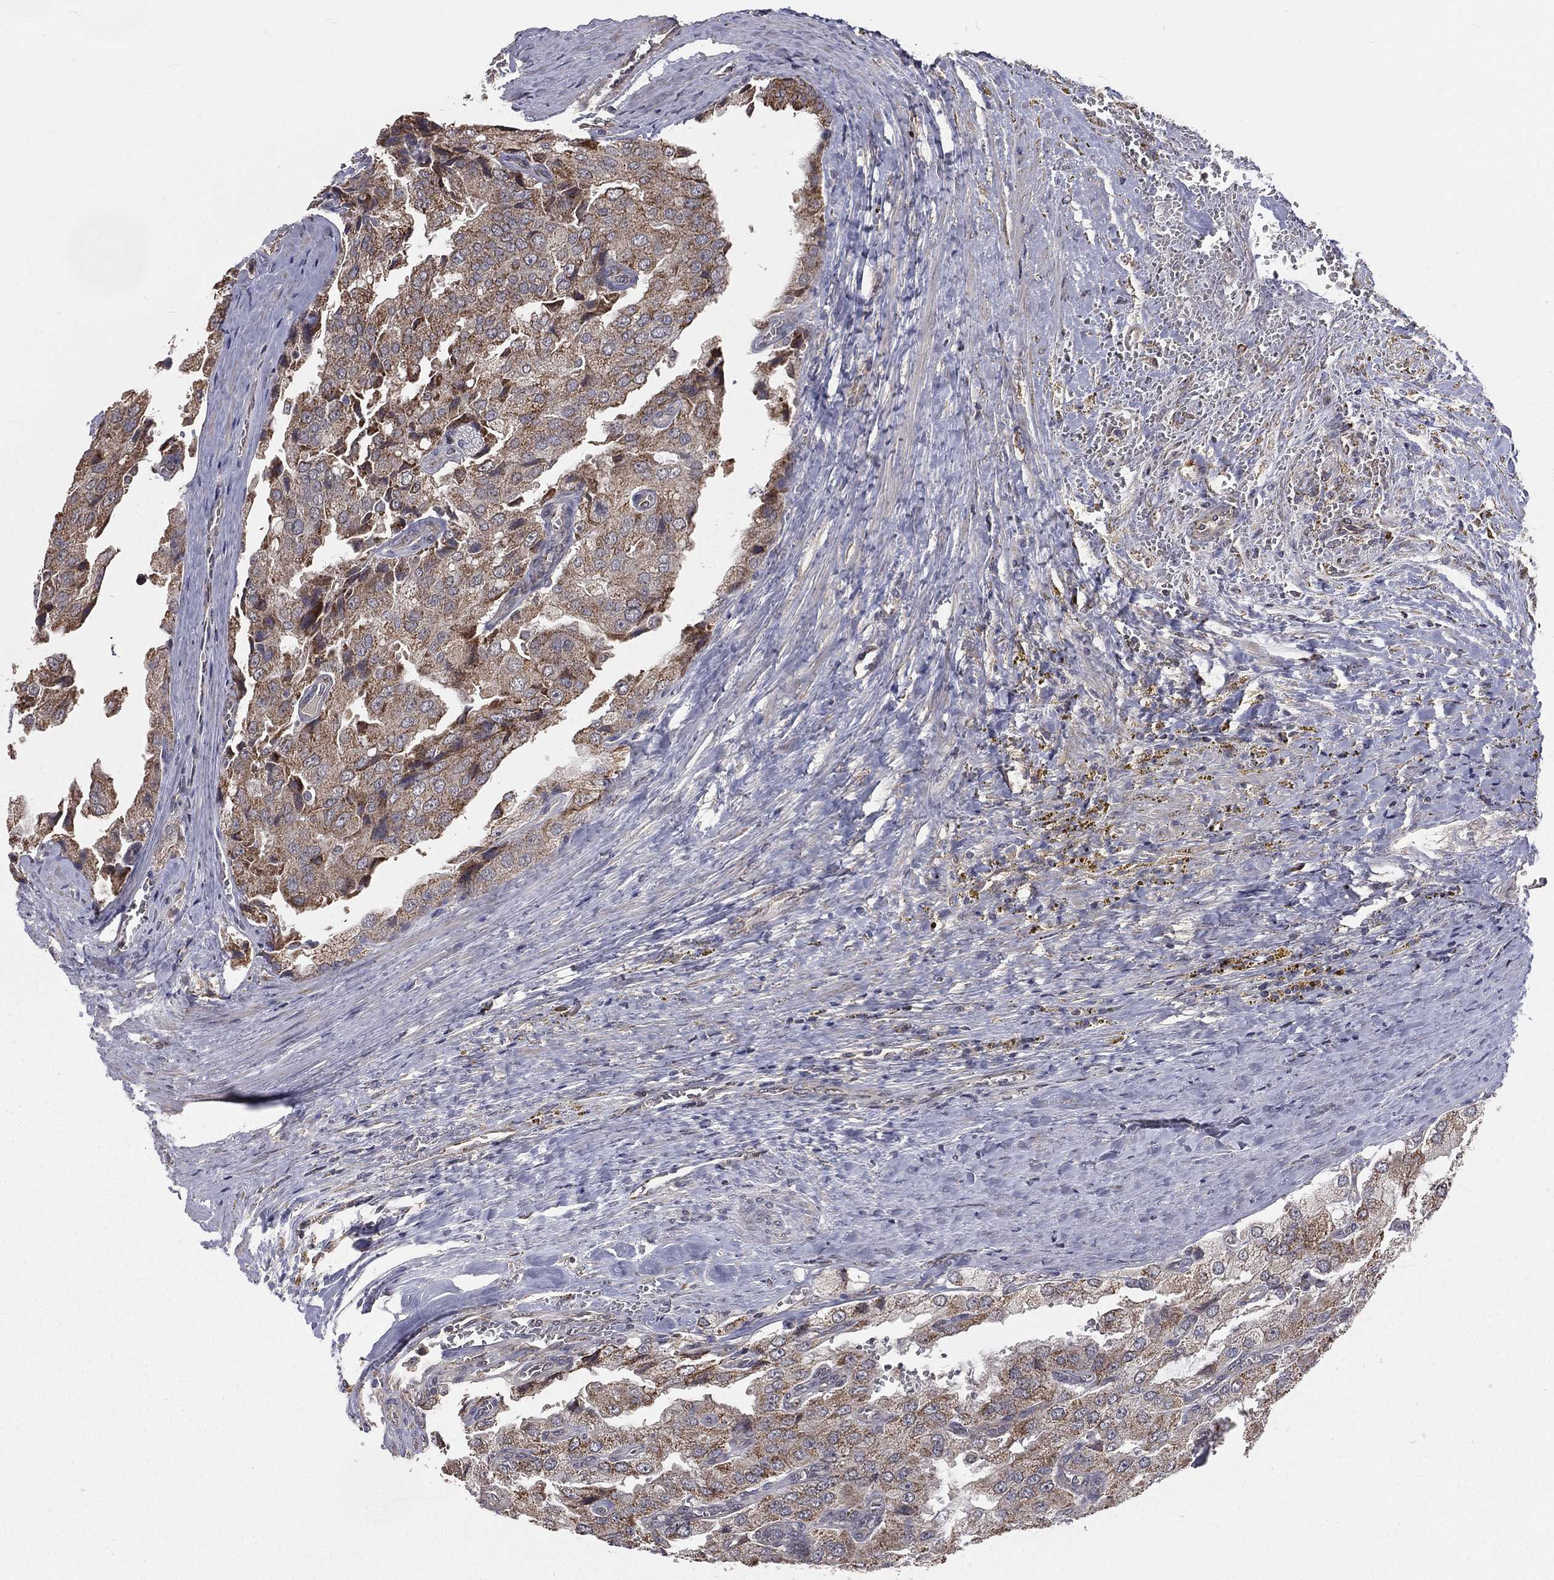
{"staining": {"intensity": "moderate", "quantity": "25%-75%", "location": "cytoplasmic/membranous"}, "tissue": "prostate cancer", "cell_type": "Tumor cells", "image_type": "cancer", "snomed": [{"axis": "morphology", "description": "Adenocarcinoma, NOS"}, {"axis": "topography", "description": "Prostate and seminal vesicle, NOS"}, {"axis": "topography", "description": "Prostate"}], "caption": "Immunohistochemical staining of prostate adenocarcinoma shows medium levels of moderate cytoplasmic/membranous expression in about 25%-75% of tumor cells.", "gene": "MRPL46", "patient": {"sex": "male", "age": 67}}